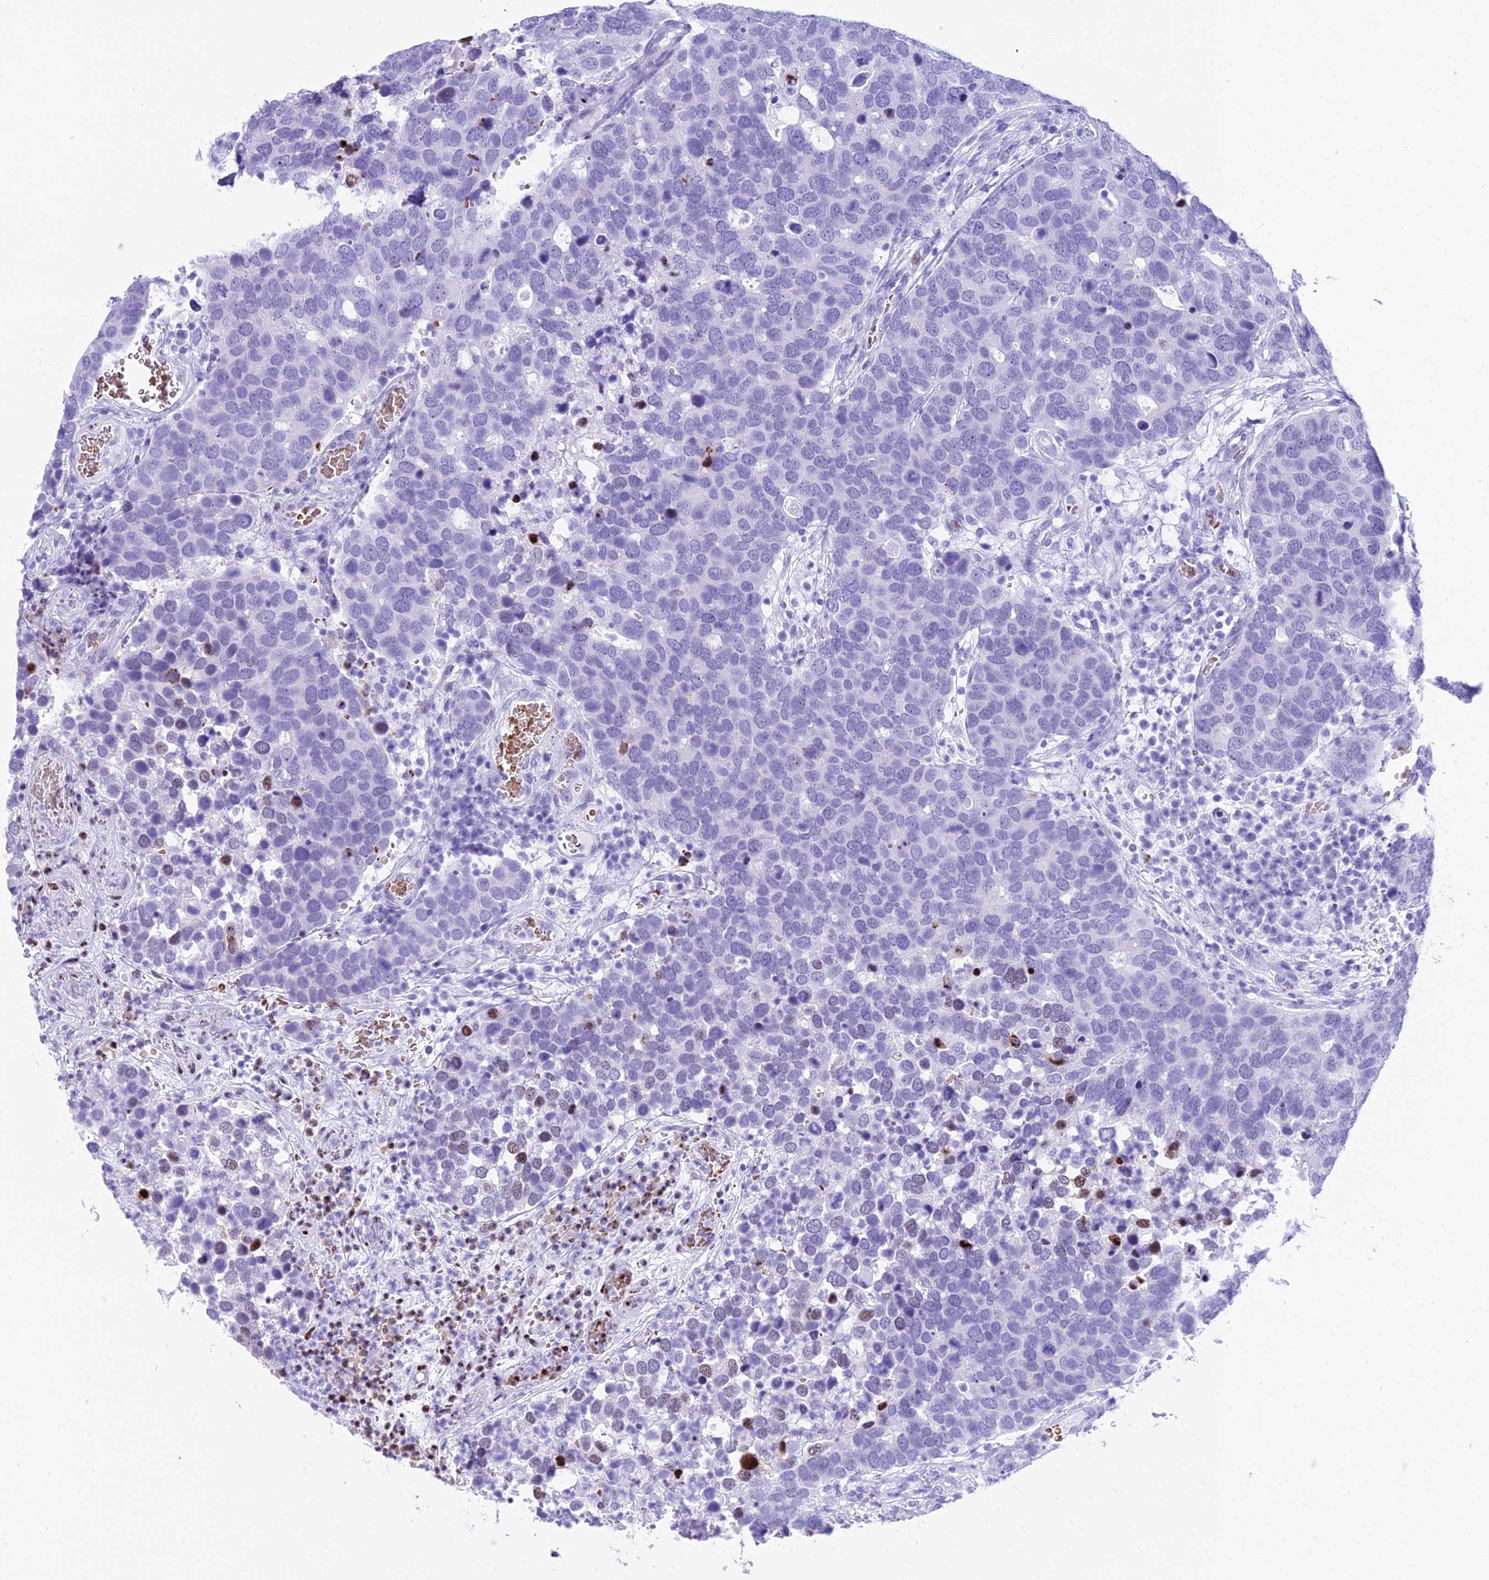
{"staining": {"intensity": "weak", "quantity": "<25%", "location": "nuclear"}, "tissue": "breast cancer", "cell_type": "Tumor cells", "image_type": "cancer", "snomed": [{"axis": "morphology", "description": "Duct carcinoma"}, {"axis": "topography", "description": "Breast"}], "caption": "A micrograph of human breast invasive ductal carcinoma is negative for staining in tumor cells.", "gene": "RNPS1", "patient": {"sex": "female", "age": 83}}